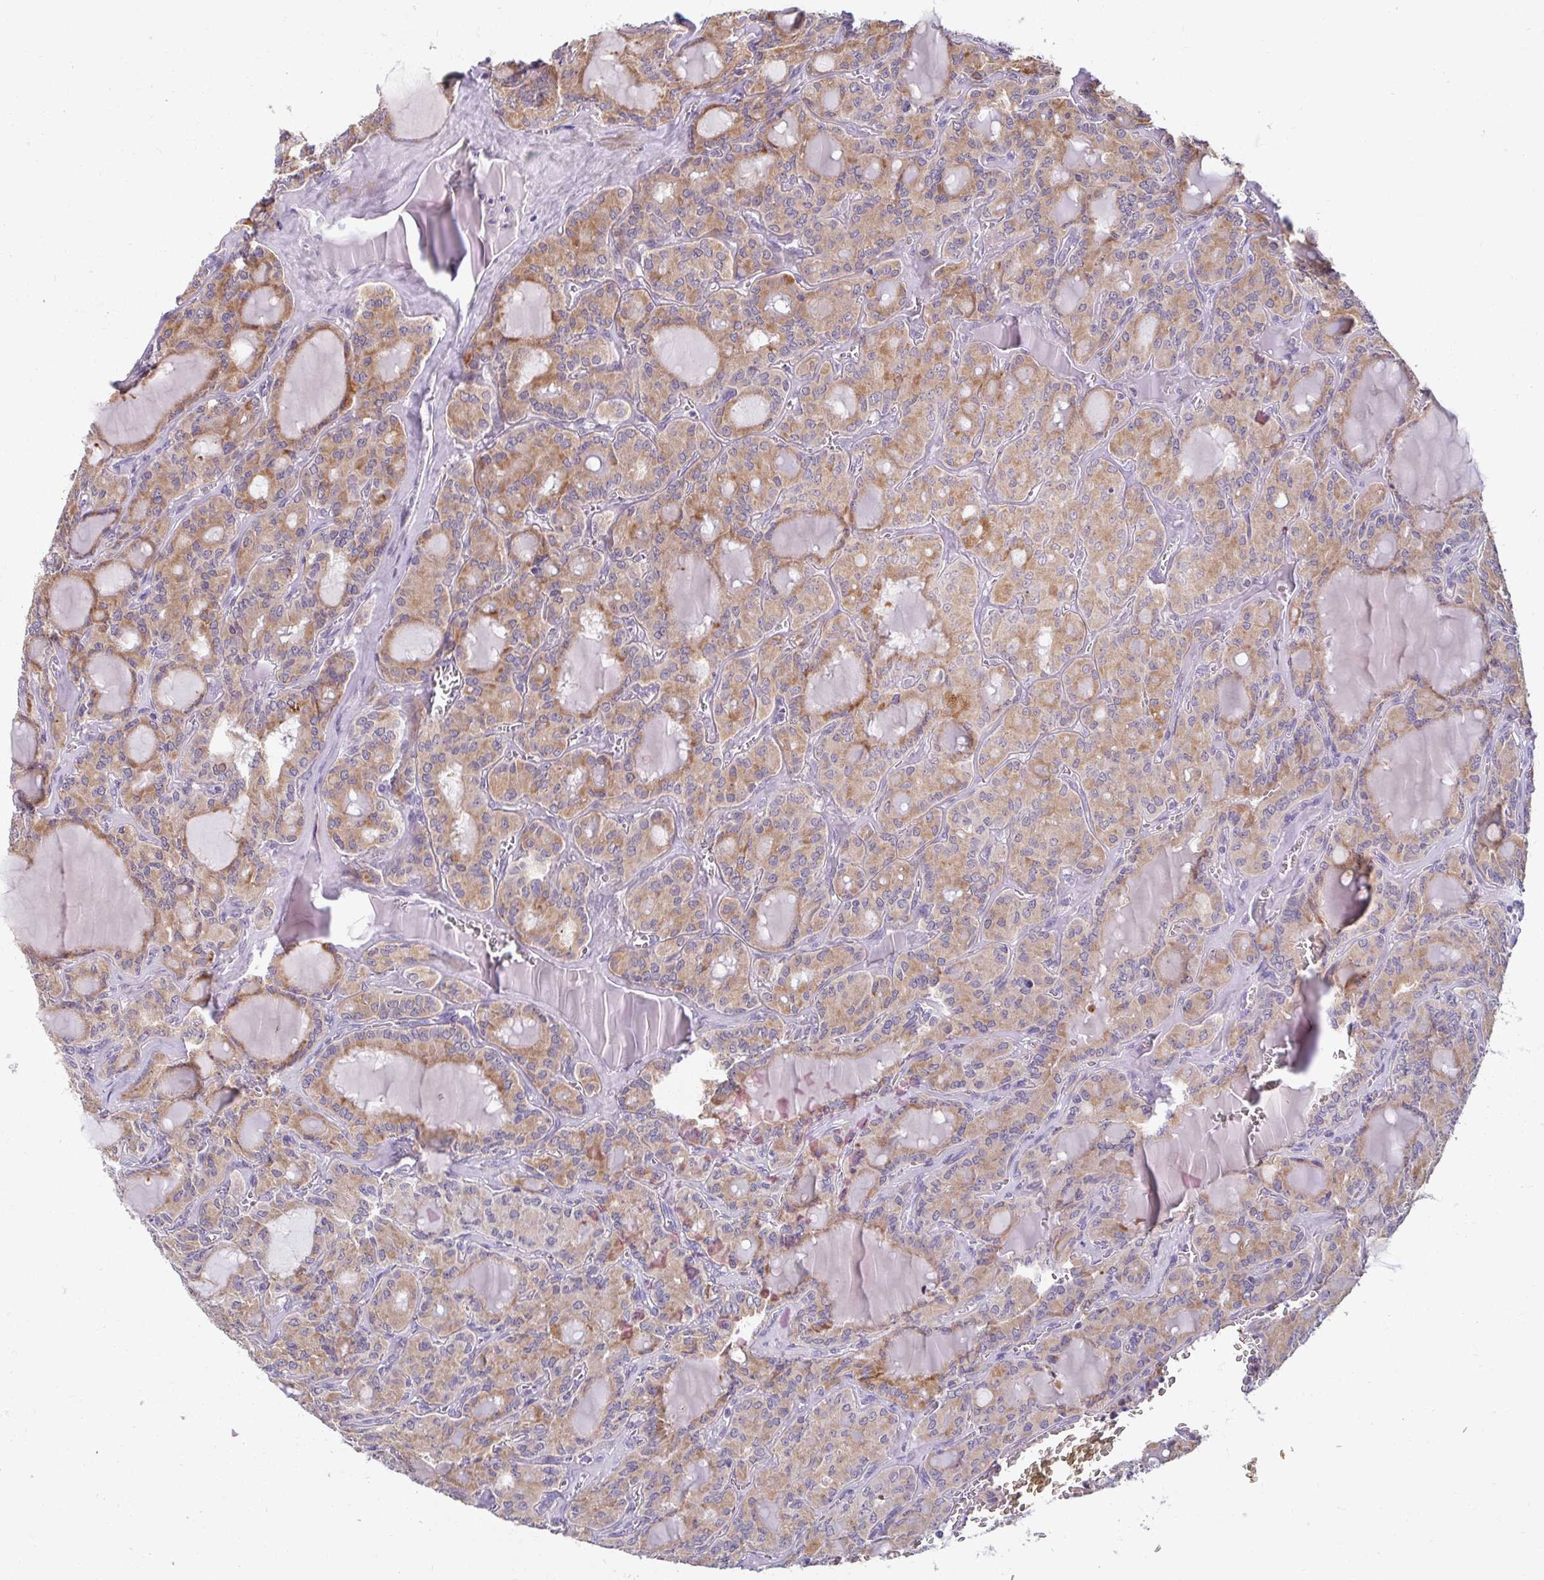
{"staining": {"intensity": "moderate", "quantity": ">75%", "location": "cytoplasmic/membranous"}, "tissue": "thyroid cancer", "cell_type": "Tumor cells", "image_type": "cancer", "snomed": [{"axis": "morphology", "description": "Papillary adenocarcinoma, NOS"}, {"axis": "topography", "description": "Thyroid gland"}], "caption": "This is a photomicrograph of immunohistochemistry (IHC) staining of thyroid cancer, which shows moderate staining in the cytoplasmic/membranous of tumor cells.", "gene": "DDN", "patient": {"sex": "male", "age": 87}}